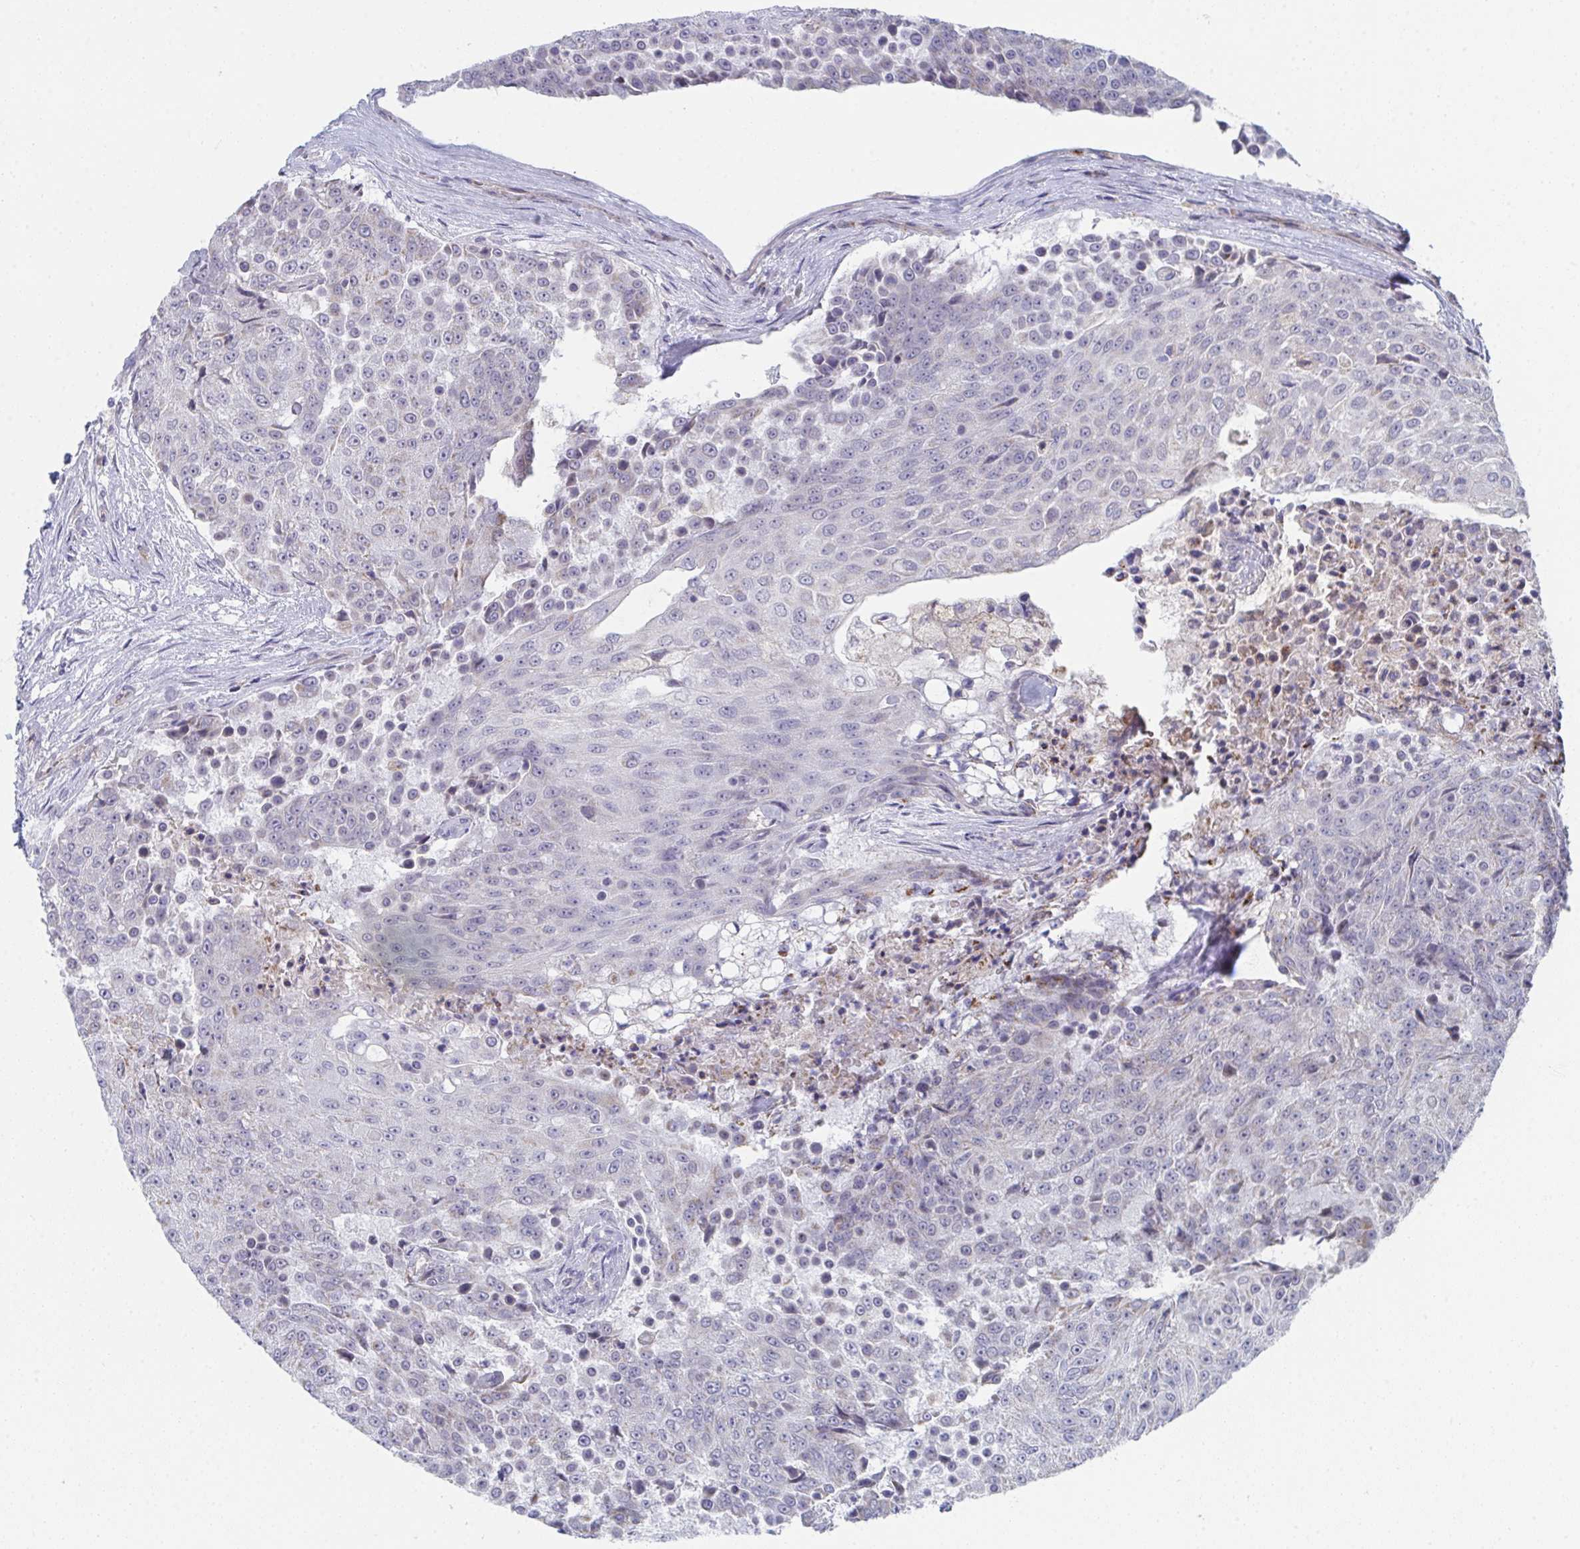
{"staining": {"intensity": "moderate", "quantity": "<25%", "location": "cytoplasmic/membranous"}, "tissue": "urothelial cancer", "cell_type": "Tumor cells", "image_type": "cancer", "snomed": [{"axis": "morphology", "description": "Urothelial carcinoma, High grade"}, {"axis": "topography", "description": "Urinary bladder"}], "caption": "Immunohistochemistry image of neoplastic tissue: high-grade urothelial carcinoma stained using IHC demonstrates low levels of moderate protein expression localized specifically in the cytoplasmic/membranous of tumor cells, appearing as a cytoplasmic/membranous brown color.", "gene": "VWDE", "patient": {"sex": "female", "age": 63}}